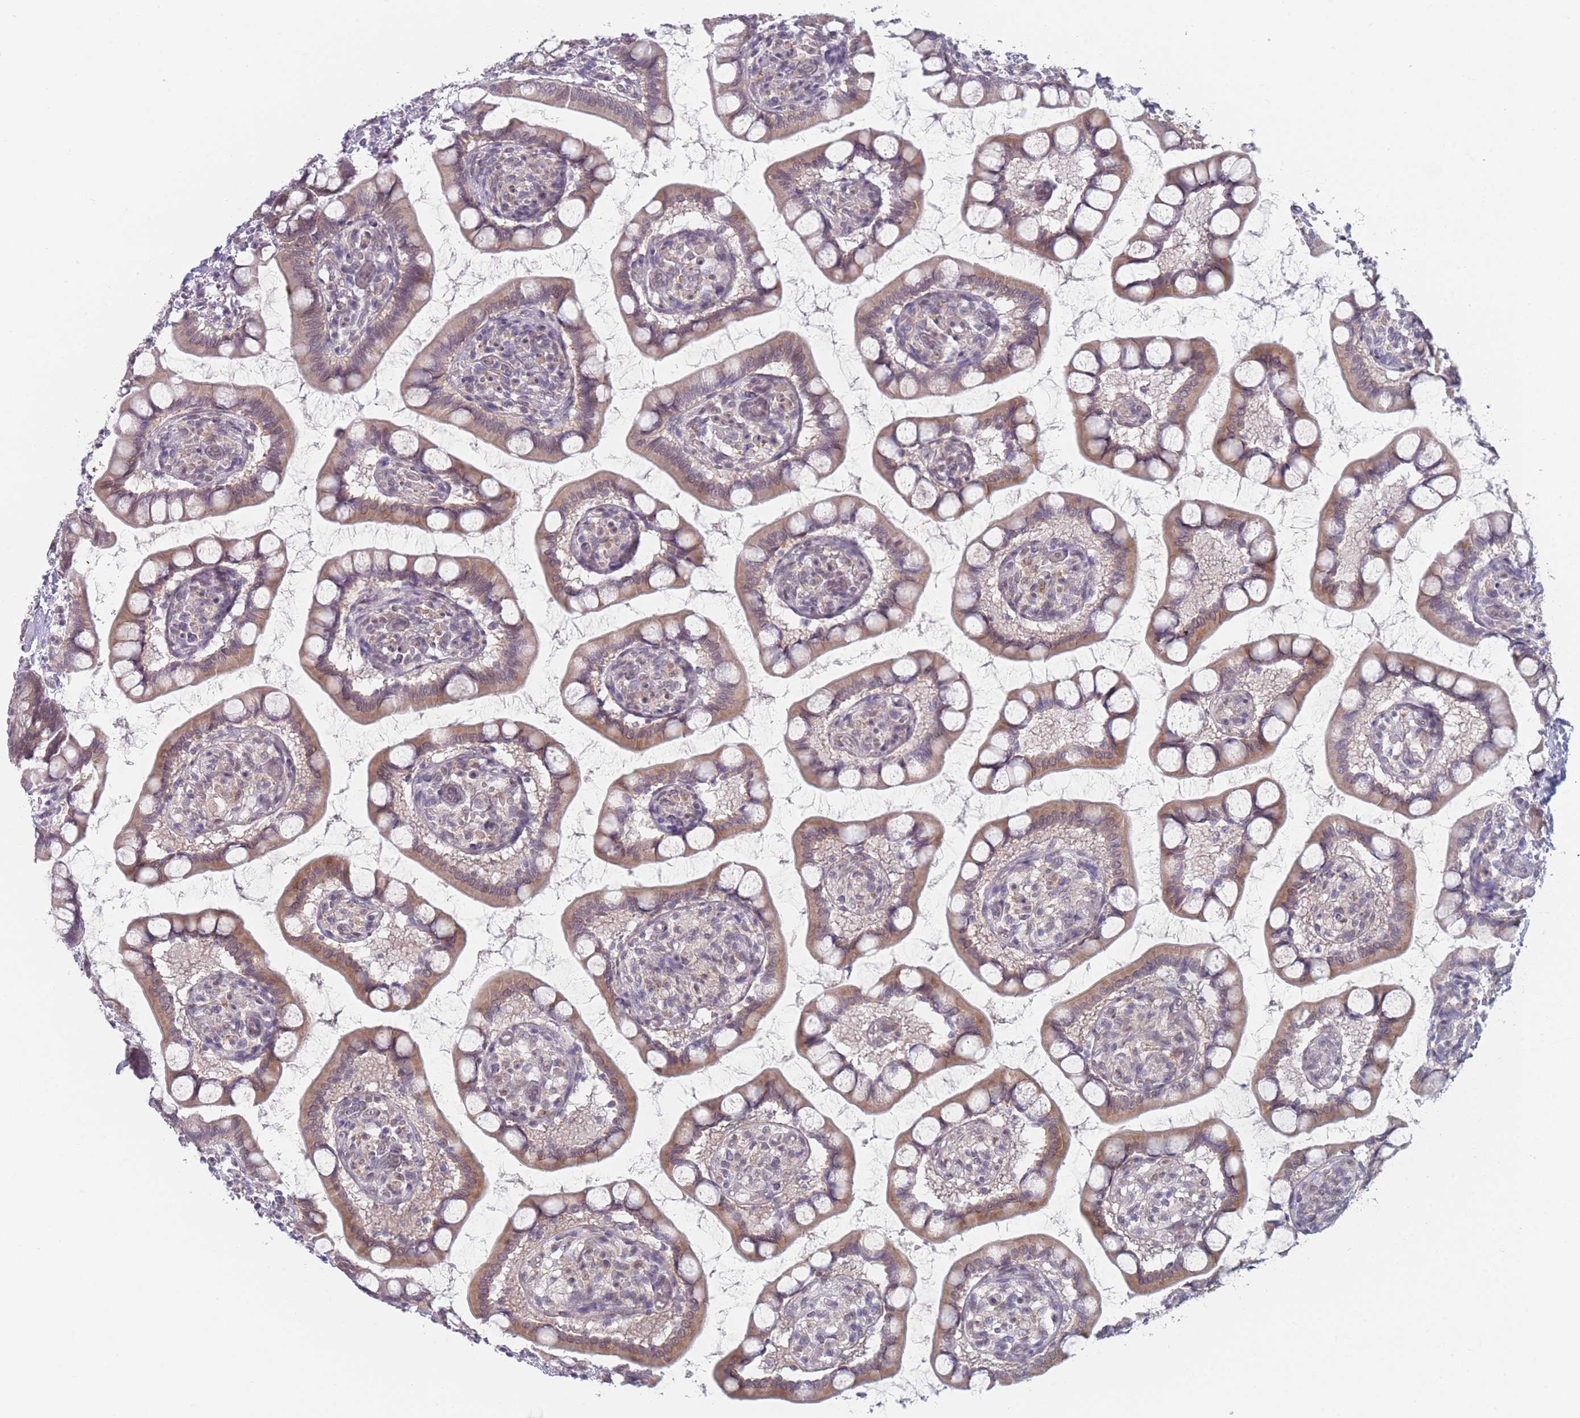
{"staining": {"intensity": "moderate", "quantity": "25%-75%", "location": "cytoplasmic/membranous,nuclear"}, "tissue": "small intestine", "cell_type": "Glandular cells", "image_type": "normal", "snomed": [{"axis": "morphology", "description": "Normal tissue, NOS"}, {"axis": "topography", "description": "Small intestine"}], "caption": "The histopathology image reveals staining of benign small intestine, revealing moderate cytoplasmic/membranous,nuclear protein staining (brown color) within glandular cells. (Brightfield microscopy of DAB IHC at high magnification).", "gene": "ANKRD10", "patient": {"sex": "male", "age": 52}}